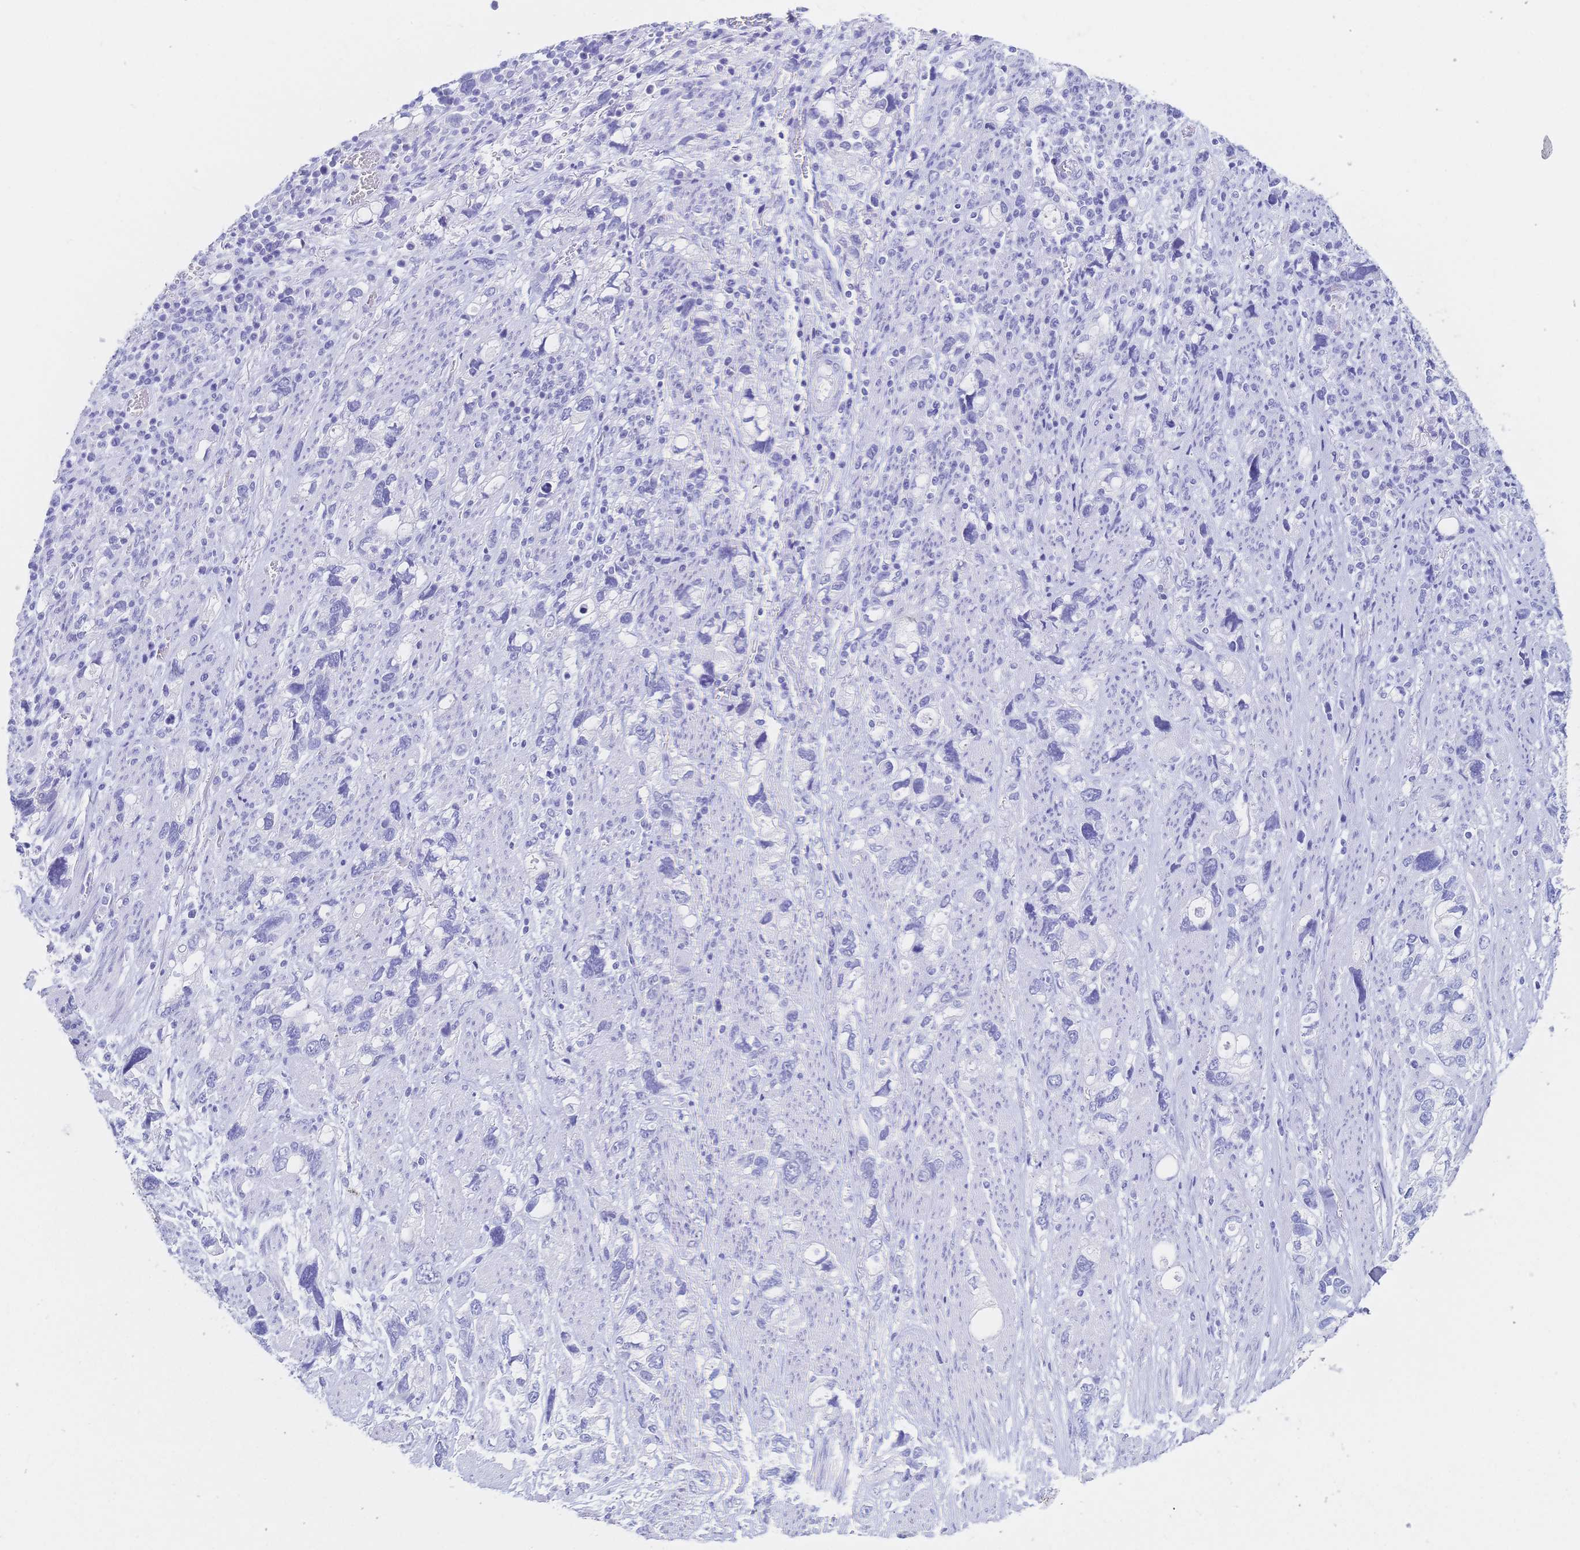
{"staining": {"intensity": "negative", "quantity": "none", "location": "none"}, "tissue": "stomach cancer", "cell_type": "Tumor cells", "image_type": "cancer", "snomed": [{"axis": "morphology", "description": "Adenocarcinoma, NOS"}, {"axis": "topography", "description": "Stomach, upper"}], "caption": "A high-resolution image shows immunohistochemistry staining of stomach cancer (adenocarcinoma), which shows no significant positivity in tumor cells. (Immunohistochemistry, brightfield microscopy, high magnification).", "gene": "MEP1B", "patient": {"sex": "female", "age": 81}}